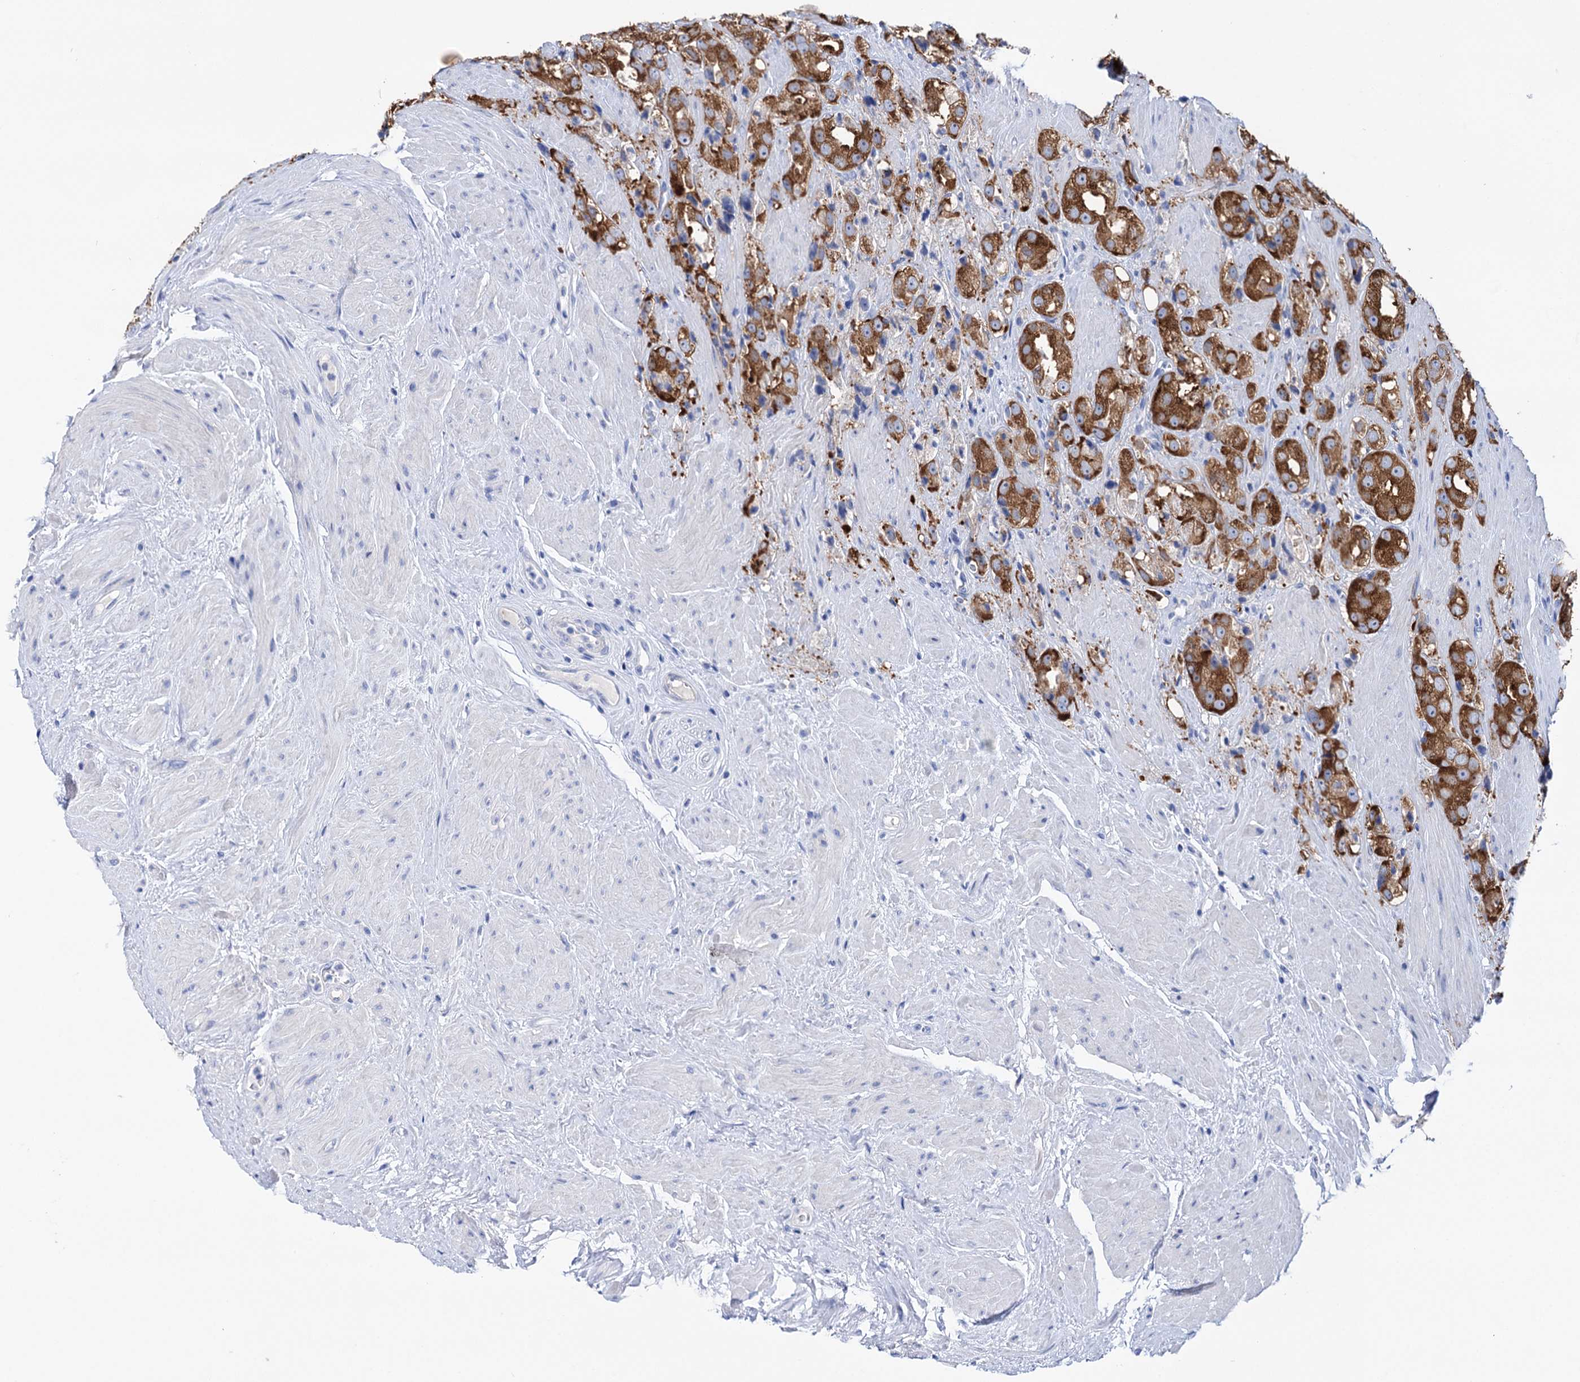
{"staining": {"intensity": "moderate", "quantity": ">75%", "location": "cytoplasmic/membranous"}, "tissue": "prostate cancer", "cell_type": "Tumor cells", "image_type": "cancer", "snomed": [{"axis": "morphology", "description": "Adenocarcinoma, NOS"}, {"axis": "topography", "description": "Prostate"}], "caption": "An immunohistochemistry (IHC) histopathology image of tumor tissue is shown. Protein staining in brown highlights moderate cytoplasmic/membranous positivity in prostate cancer (adenocarcinoma) within tumor cells.", "gene": "BBS4", "patient": {"sex": "male", "age": 79}}